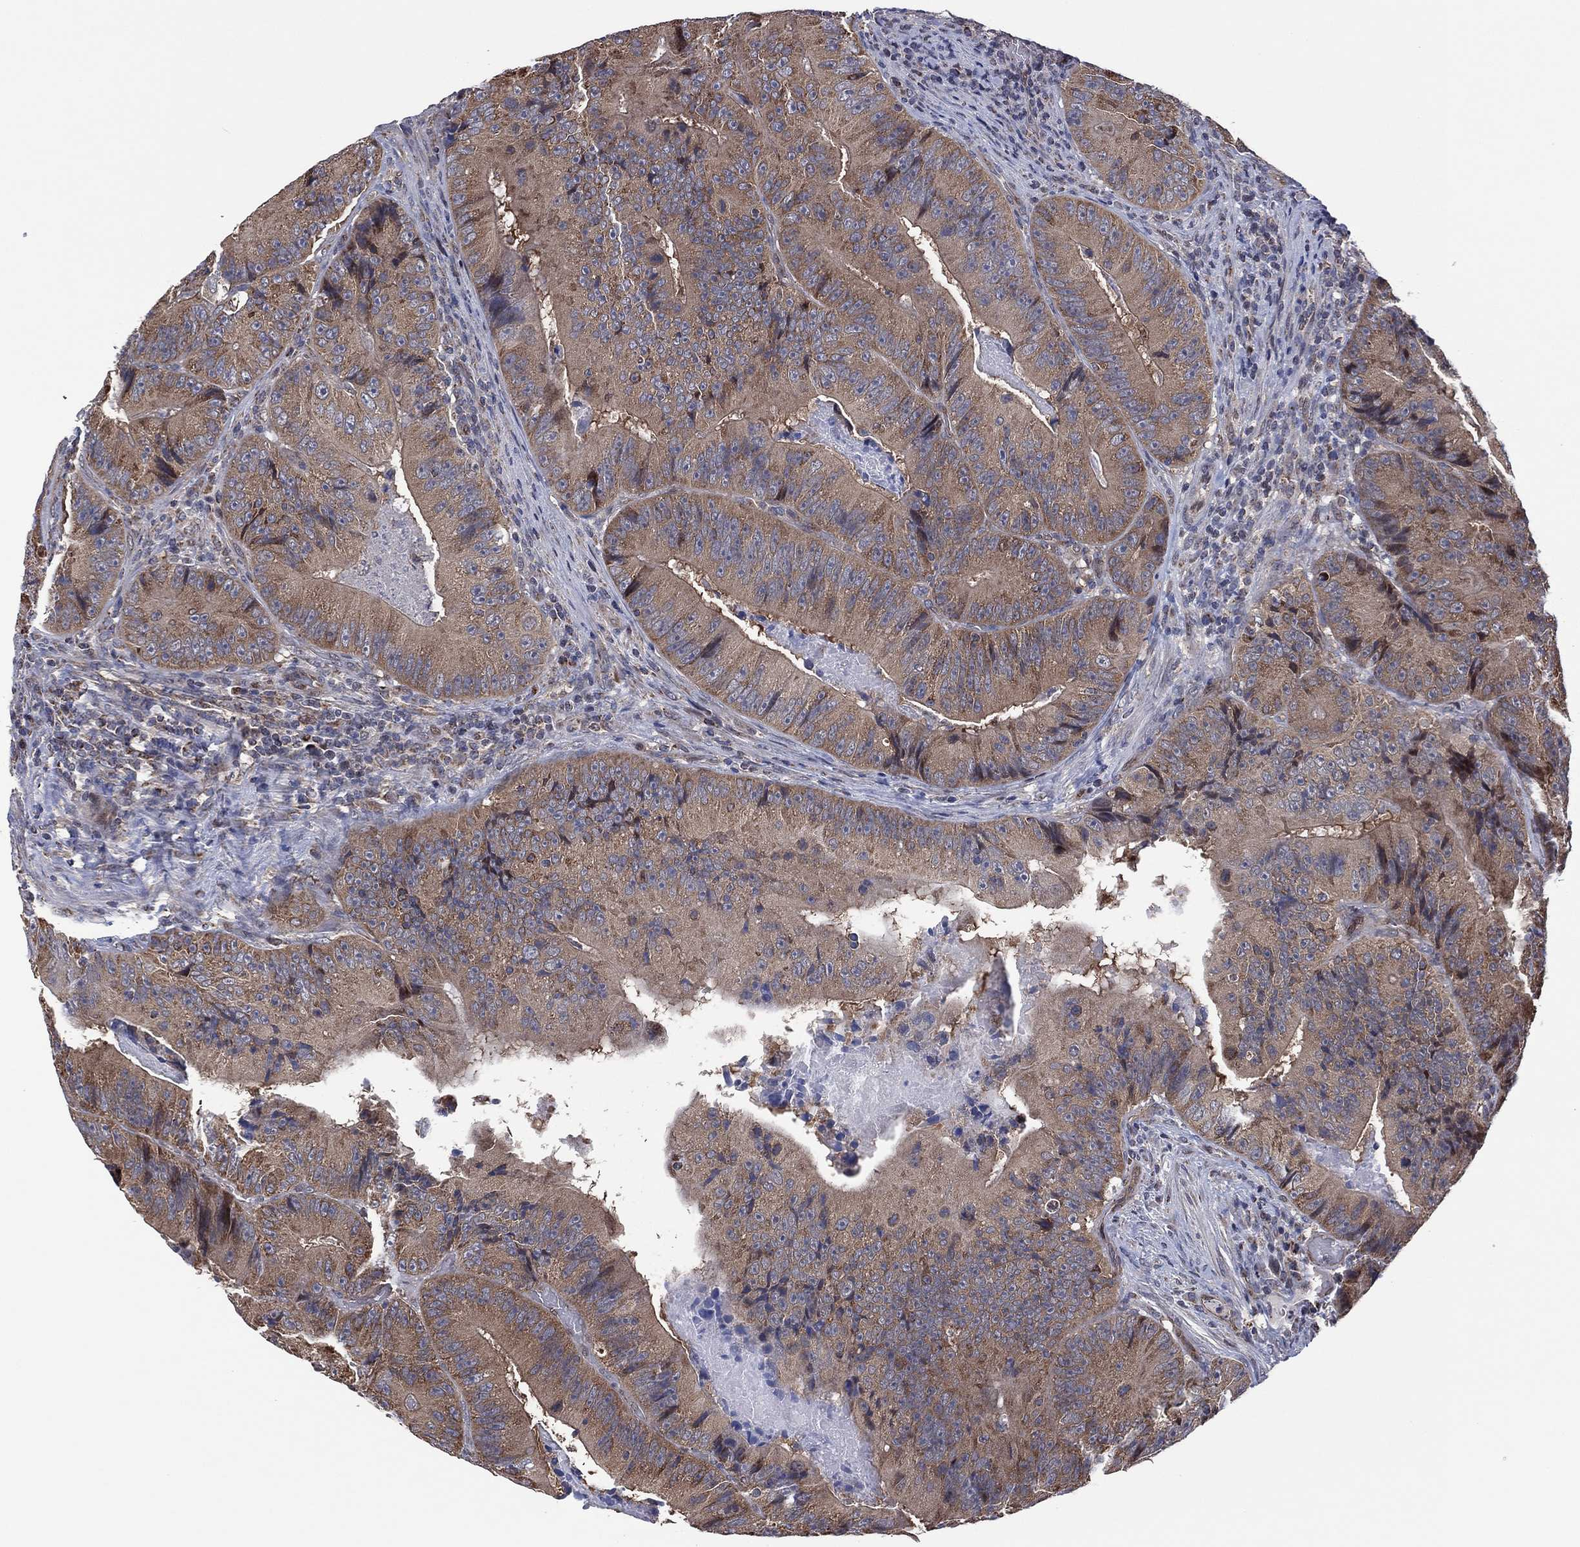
{"staining": {"intensity": "weak", "quantity": ">75%", "location": "cytoplasmic/membranous"}, "tissue": "colorectal cancer", "cell_type": "Tumor cells", "image_type": "cancer", "snomed": [{"axis": "morphology", "description": "Adenocarcinoma, NOS"}, {"axis": "topography", "description": "Colon"}], "caption": "Colorectal cancer stained for a protein demonstrates weak cytoplasmic/membranous positivity in tumor cells.", "gene": "PIDD1", "patient": {"sex": "female", "age": 86}}